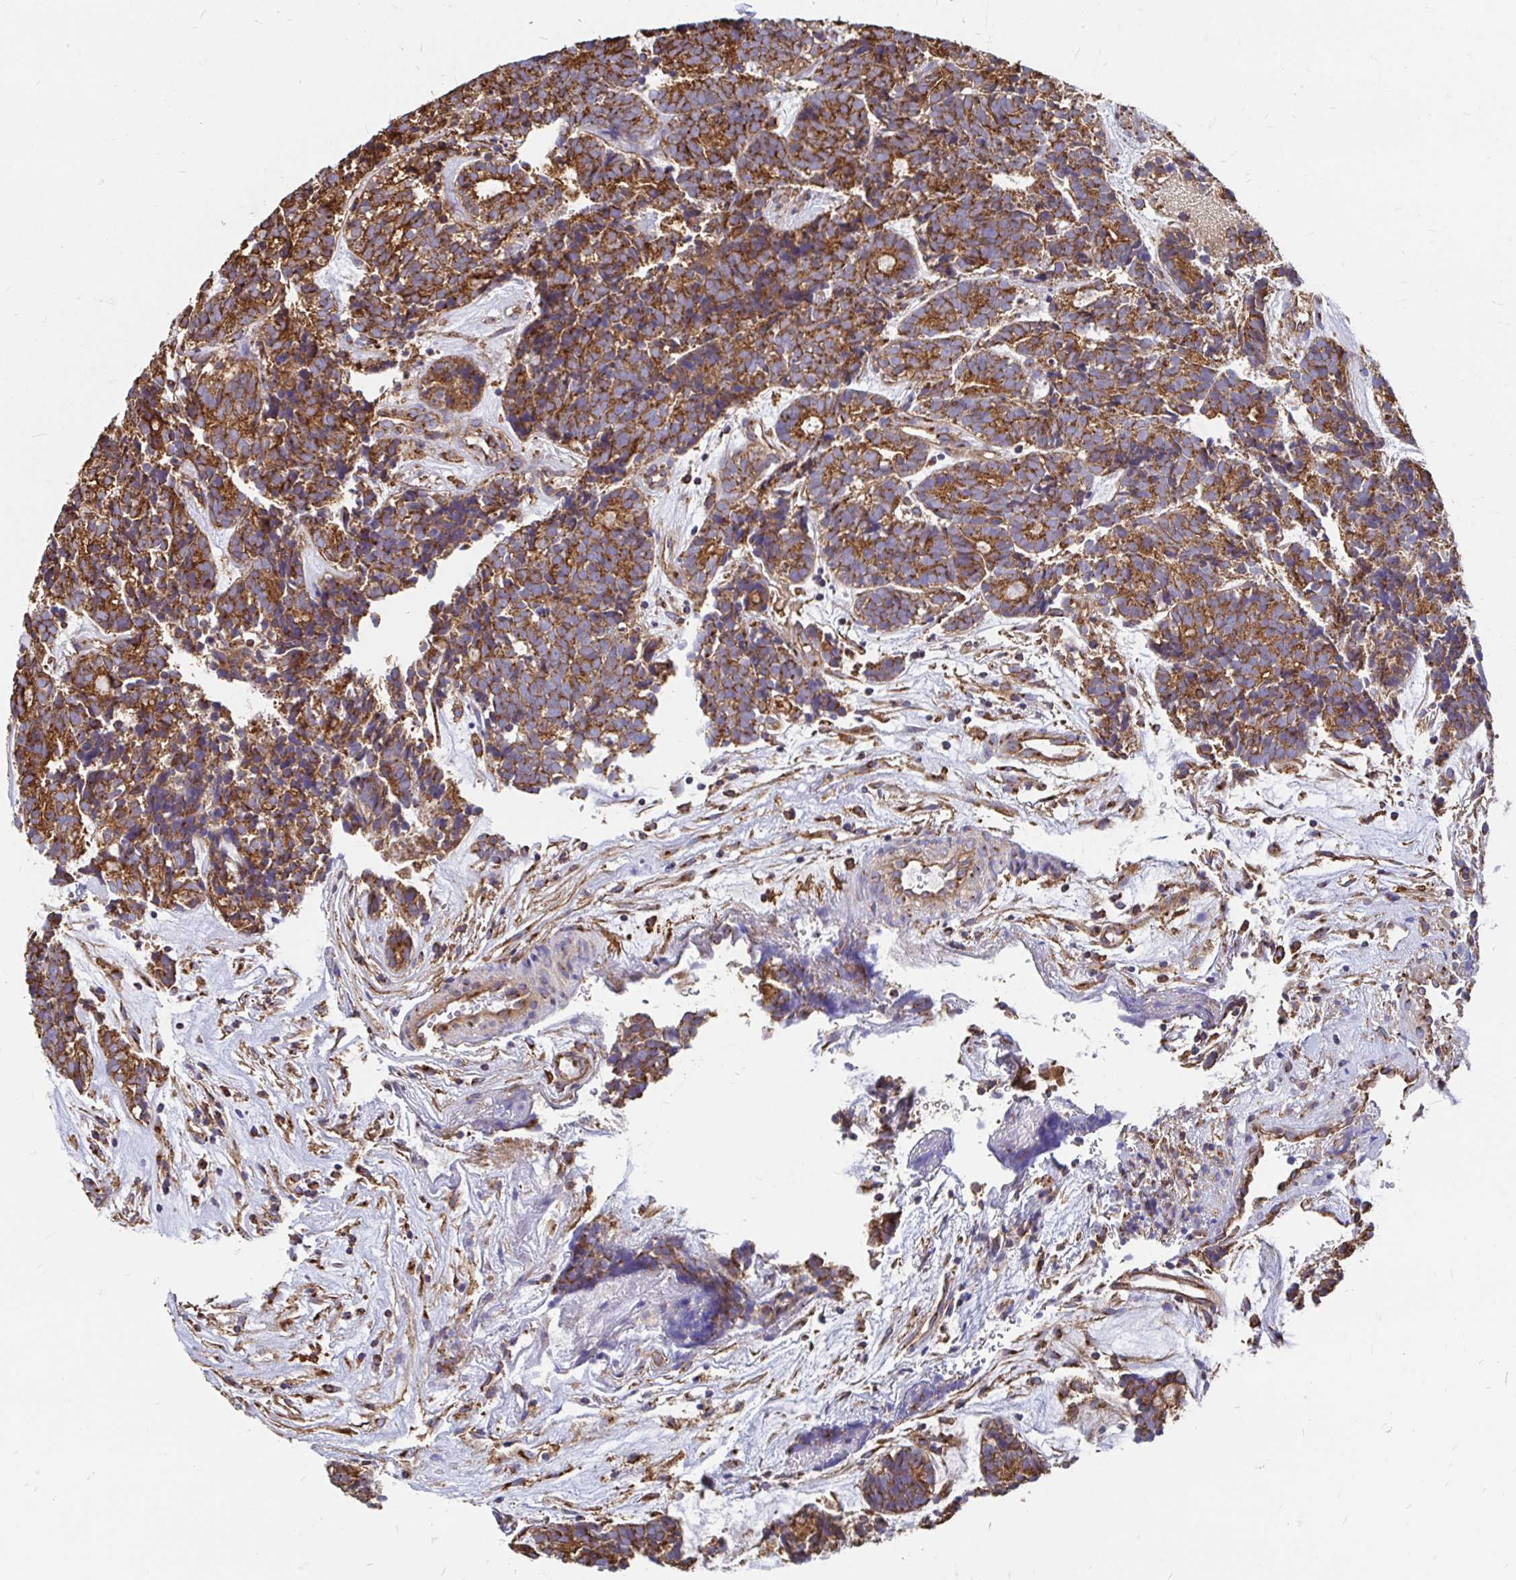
{"staining": {"intensity": "strong", "quantity": ">75%", "location": "cytoplasmic/membranous"}, "tissue": "head and neck cancer", "cell_type": "Tumor cells", "image_type": "cancer", "snomed": [{"axis": "morphology", "description": "Adenocarcinoma, NOS"}, {"axis": "topography", "description": "Head-Neck"}], "caption": "The immunohistochemical stain labels strong cytoplasmic/membranous expression in tumor cells of adenocarcinoma (head and neck) tissue. (brown staining indicates protein expression, while blue staining denotes nuclei).", "gene": "CLTC", "patient": {"sex": "female", "age": 81}}